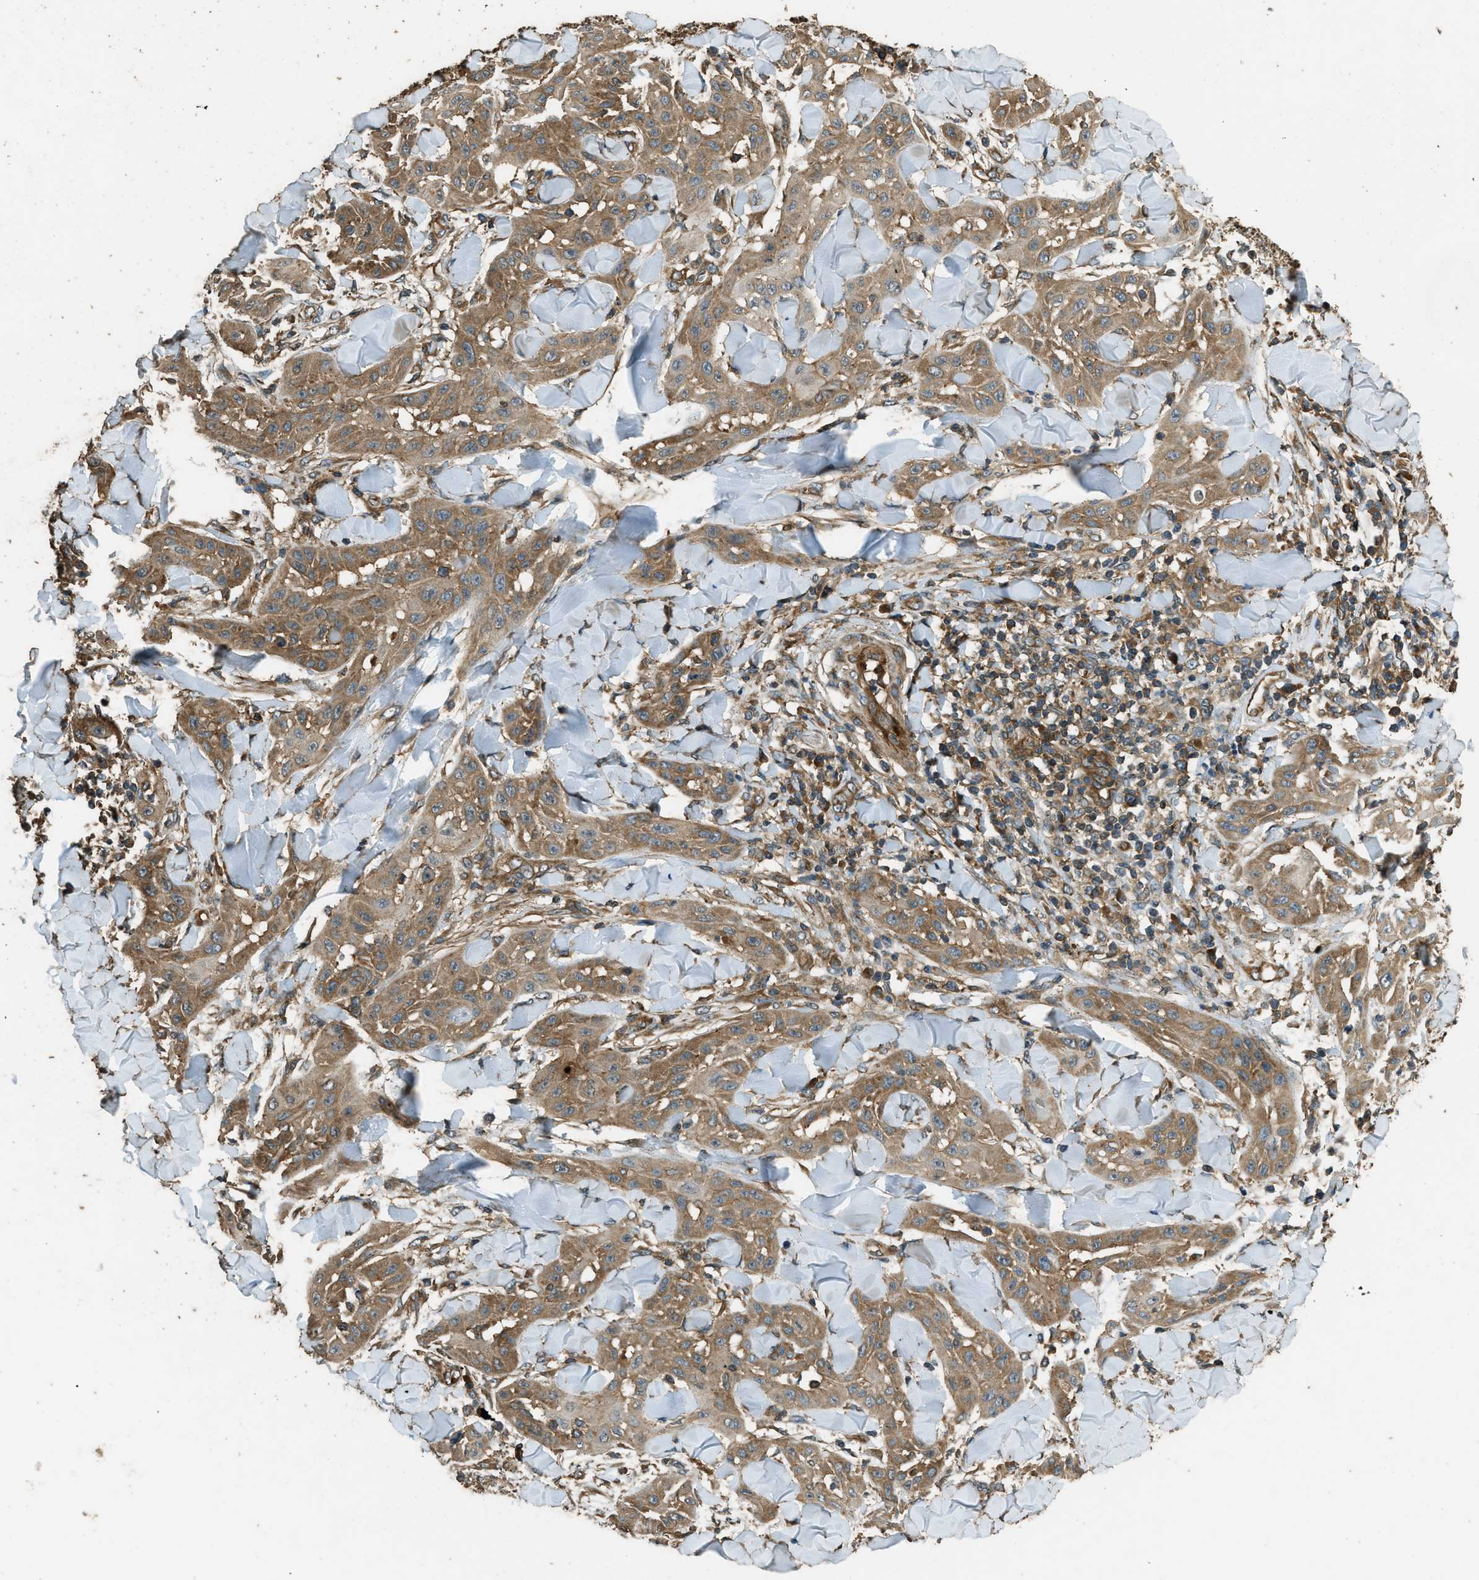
{"staining": {"intensity": "moderate", "quantity": ">75%", "location": "cytoplasmic/membranous"}, "tissue": "skin cancer", "cell_type": "Tumor cells", "image_type": "cancer", "snomed": [{"axis": "morphology", "description": "Squamous cell carcinoma, NOS"}, {"axis": "topography", "description": "Skin"}], "caption": "About >75% of tumor cells in human skin cancer display moderate cytoplasmic/membranous protein staining as visualized by brown immunohistochemical staining.", "gene": "MARS1", "patient": {"sex": "male", "age": 24}}